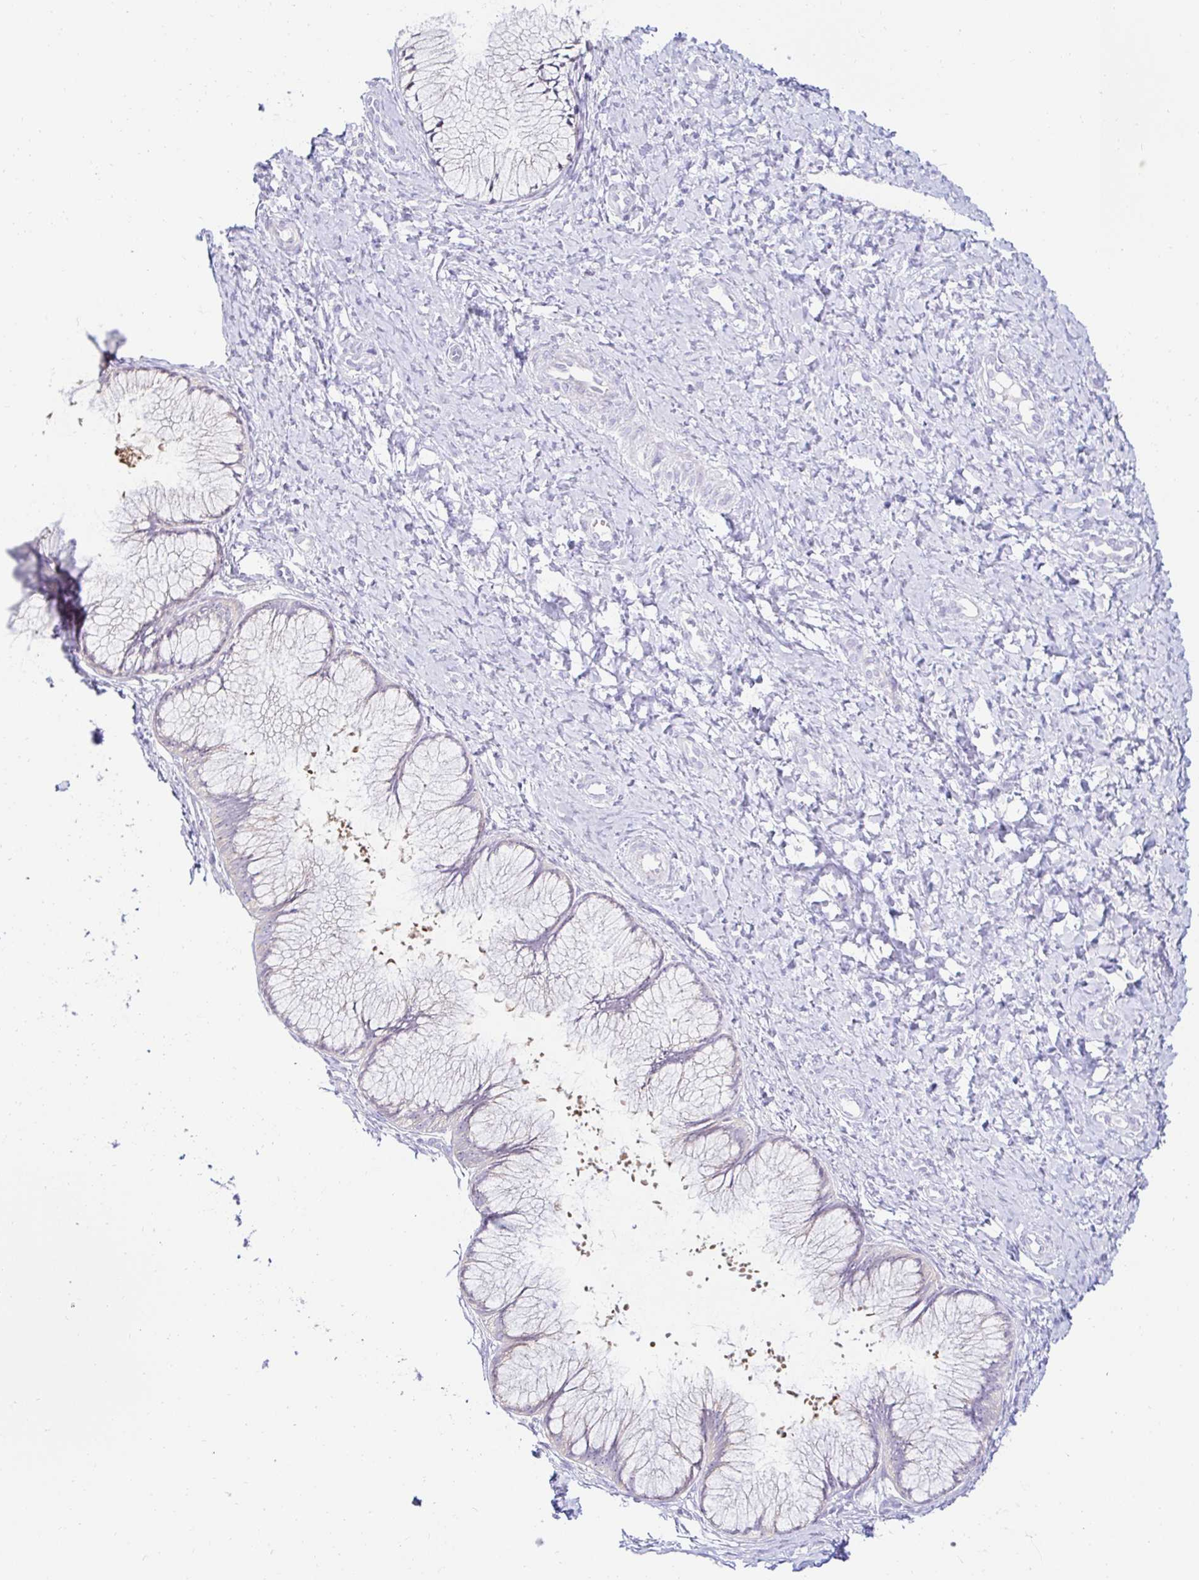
{"staining": {"intensity": "moderate", "quantity": "<25%", "location": "cytoplasmic/membranous"}, "tissue": "cervix", "cell_type": "Glandular cells", "image_type": "normal", "snomed": [{"axis": "morphology", "description": "Normal tissue, NOS"}, {"axis": "topography", "description": "Cervix"}], "caption": "Immunohistochemistry histopathology image of normal cervix stained for a protein (brown), which exhibits low levels of moderate cytoplasmic/membranous staining in about <25% of glandular cells.", "gene": "CAPSL", "patient": {"sex": "female", "age": 37}}